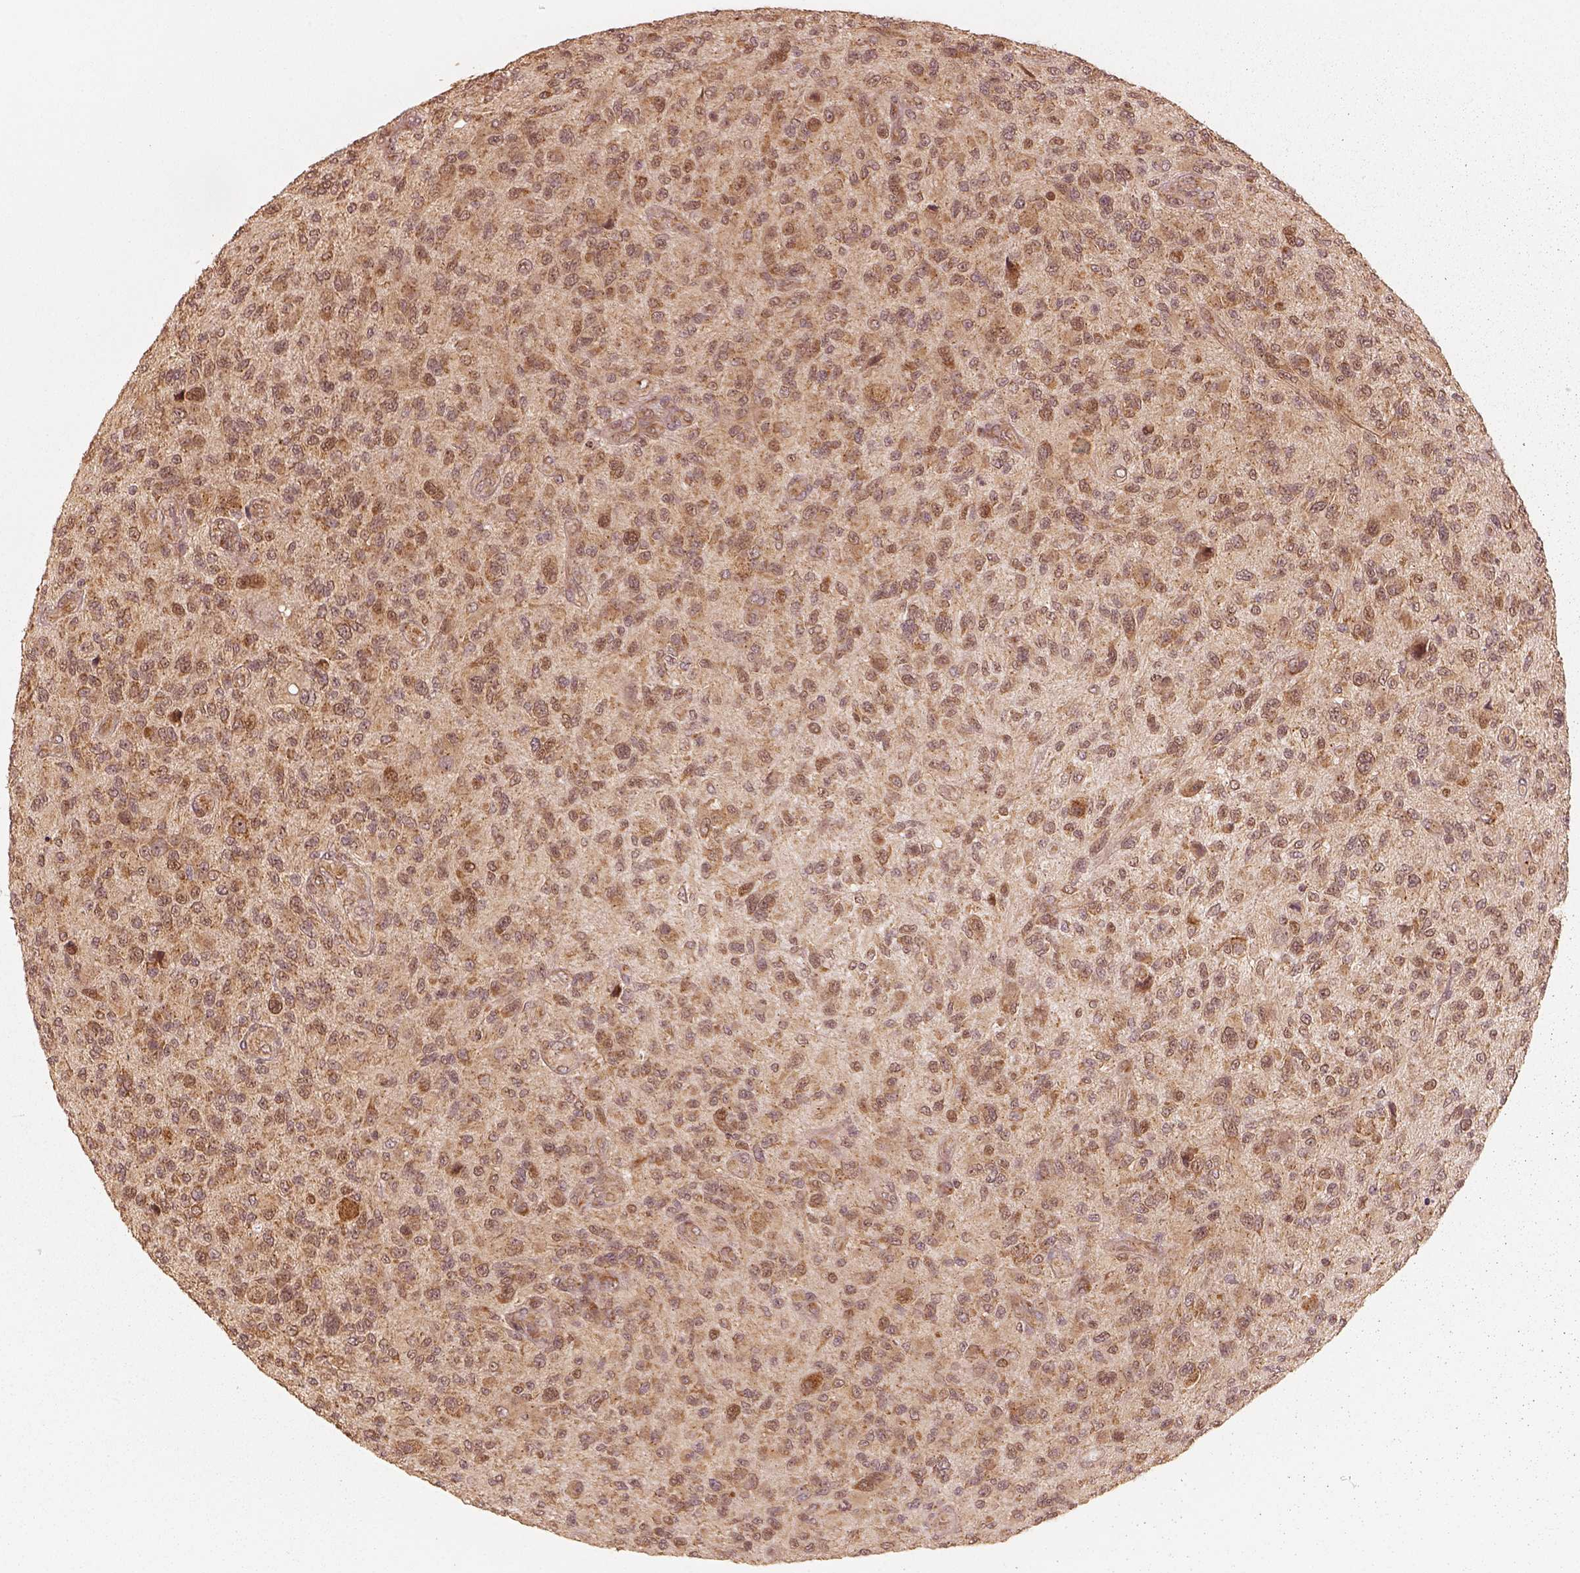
{"staining": {"intensity": "moderate", "quantity": ">75%", "location": "cytoplasmic/membranous"}, "tissue": "glioma", "cell_type": "Tumor cells", "image_type": "cancer", "snomed": [{"axis": "morphology", "description": "Glioma, malignant, High grade"}, {"axis": "topography", "description": "Brain"}], "caption": "Protein analysis of glioma tissue demonstrates moderate cytoplasmic/membranous positivity in approximately >75% of tumor cells. (DAB (3,3'-diaminobenzidine) = brown stain, brightfield microscopy at high magnification).", "gene": "DNAJC25", "patient": {"sex": "male", "age": 47}}